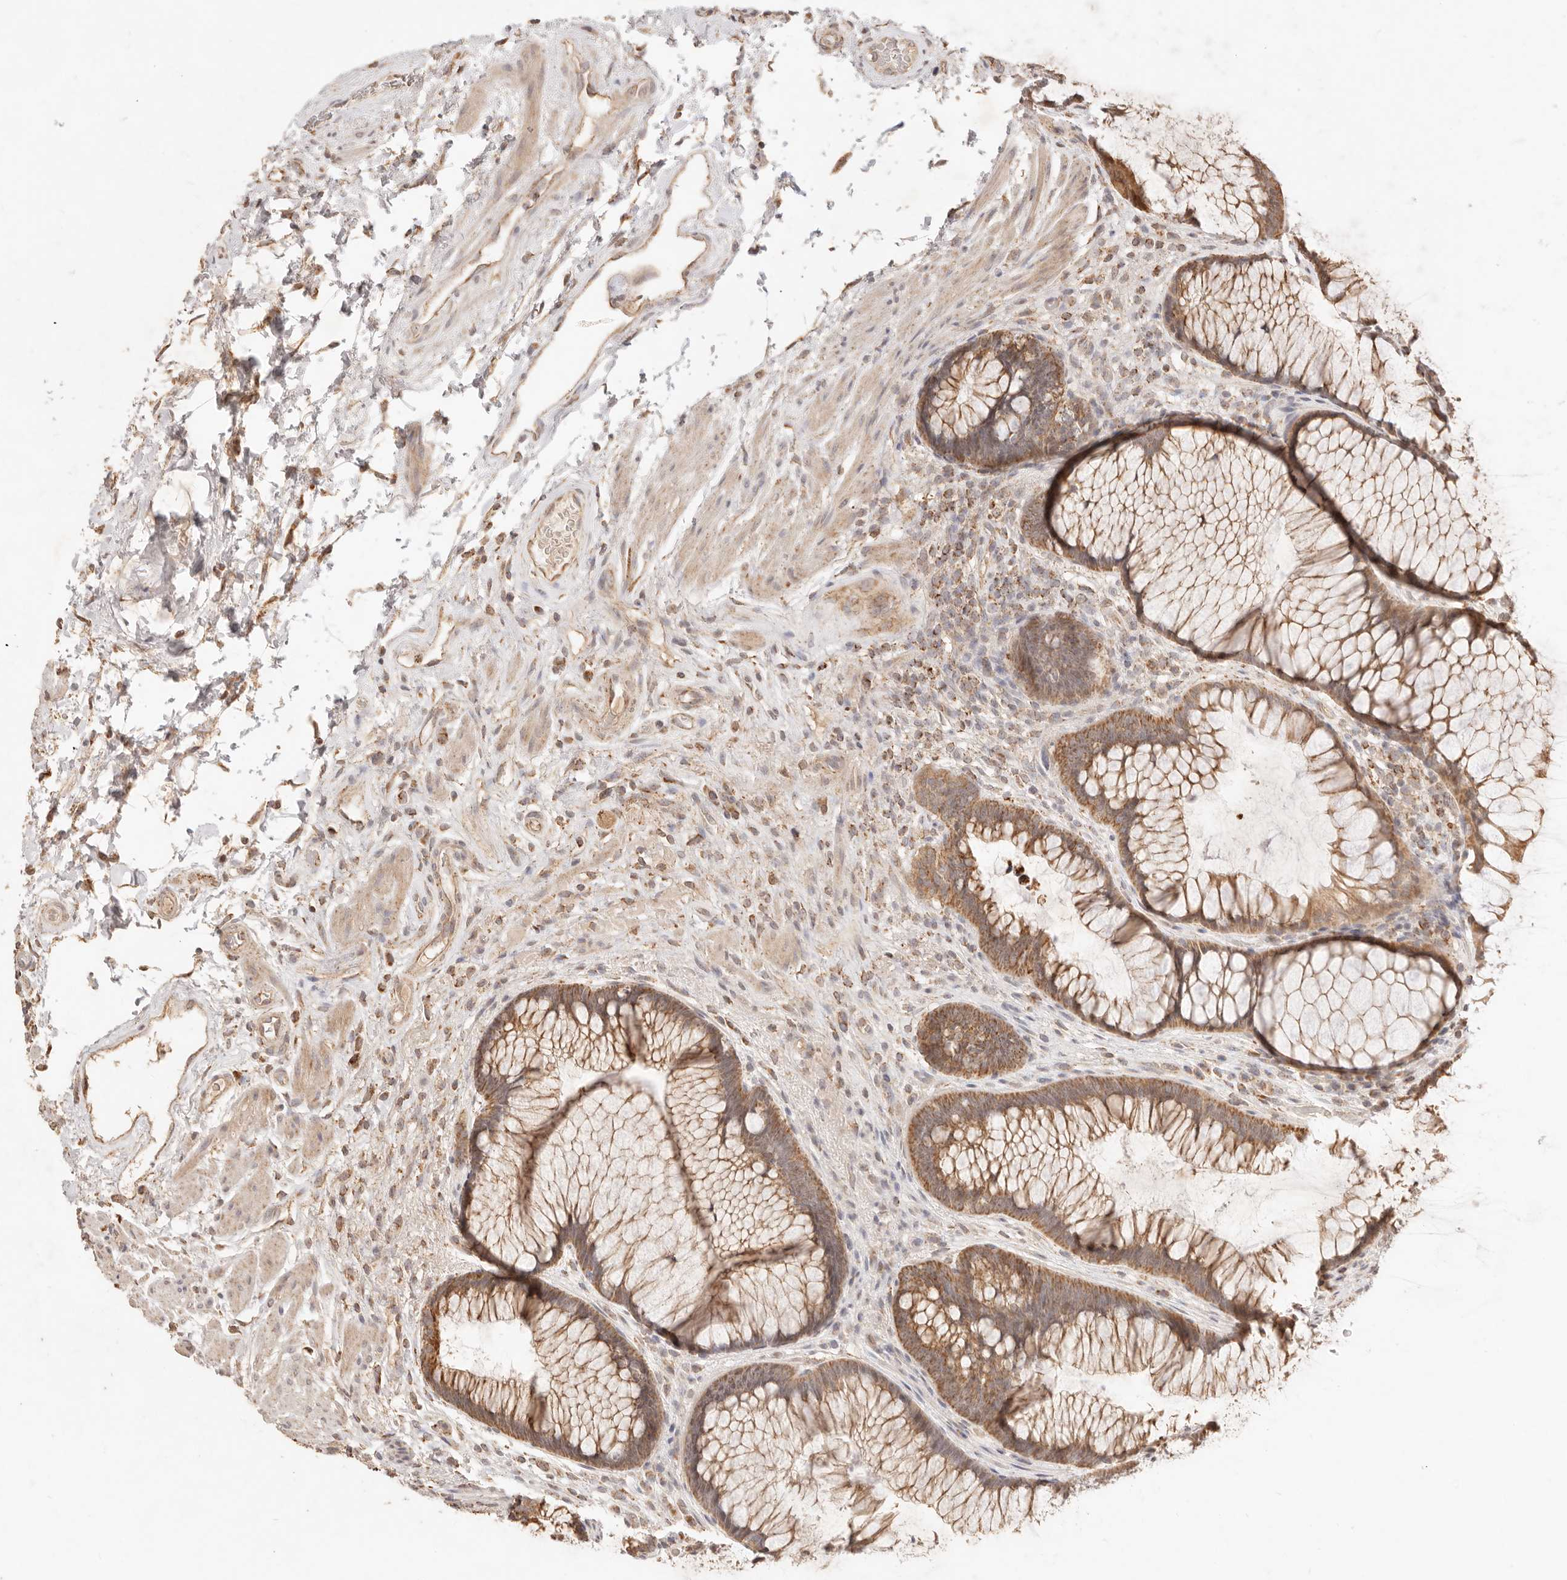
{"staining": {"intensity": "moderate", "quantity": ">75%", "location": "cytoplasmic/membranous"}, "tissue": "rectum", "cell_type": "Glandular cells", "image_type": "normal", "snomed": [{"axis": "morphology", "description": "Normal tissue, NOS"}, {"axis": "topography", "description": "Rectum"}], "caption": "IHC of unremarkable human rectum shows medium levels of moderate cytoplasmic/membranous positivity in about >75% of glandular cells.", "gene": "CPLANE2", "patient": {"sex": "male", "age": 51}}